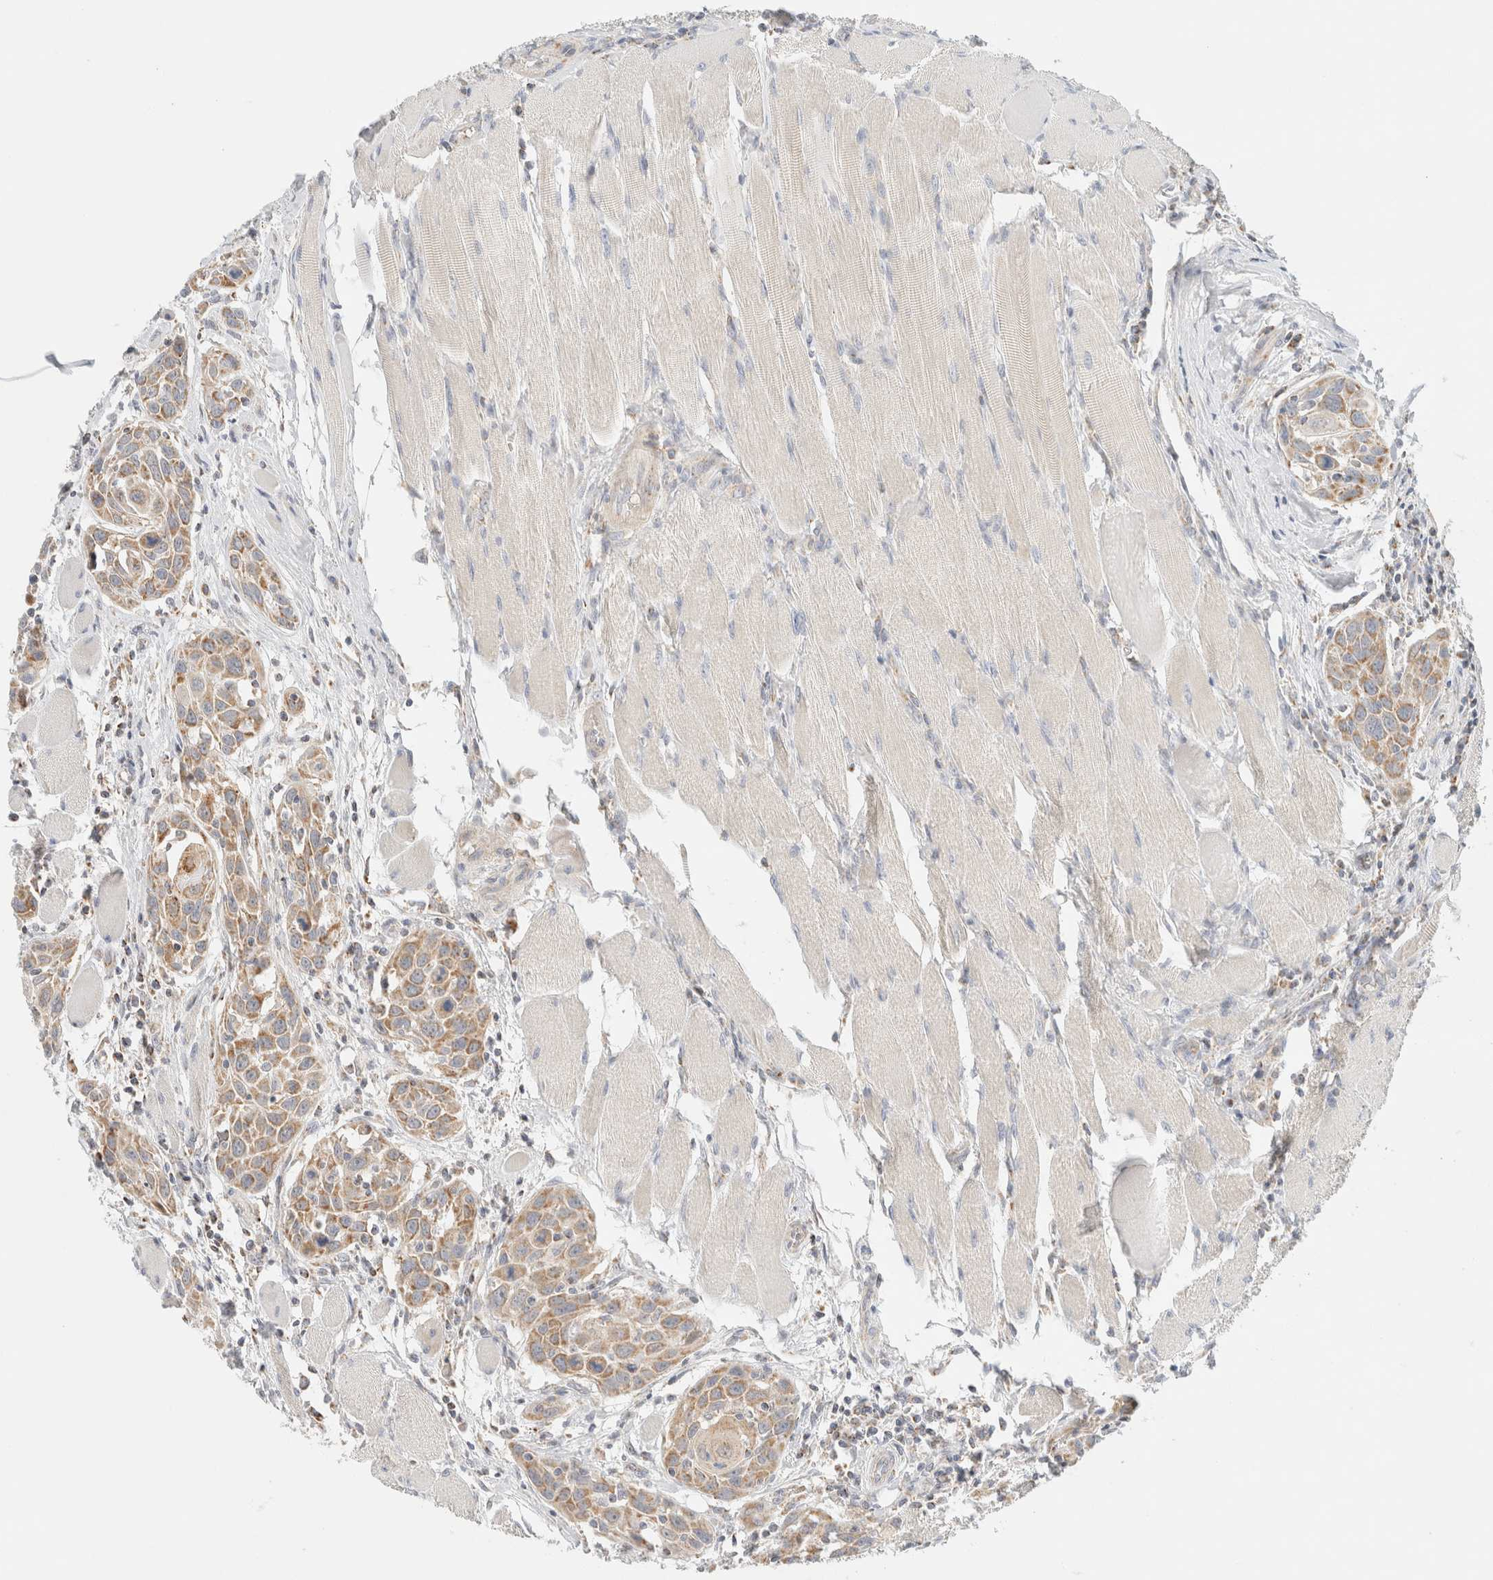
{"staining": {"intensity": "moderate", "quantity": ">75%", "location": "cytoplasmic/membranous"}, "tissue": "head and neck cancer", "cell_type": "Tumor cells", "image_type": "cancer", "snomed": [{"axis": "morphology", "description": "Squamous cell carcinoma, NOS"}, {"axis": "topography", "description": "Oral tissue"}, {"axis": "topography", "description": "Head-Neck"}], "caption": "Immunohistochemical staining of human head and neck squamous cell carcinoma shows medium levels of moderate cytoplasmic/membranous staining in approximately >75% of tumor cells.", "gene": "HDHD3", "patient": {"sex": "female", "age": 50}}